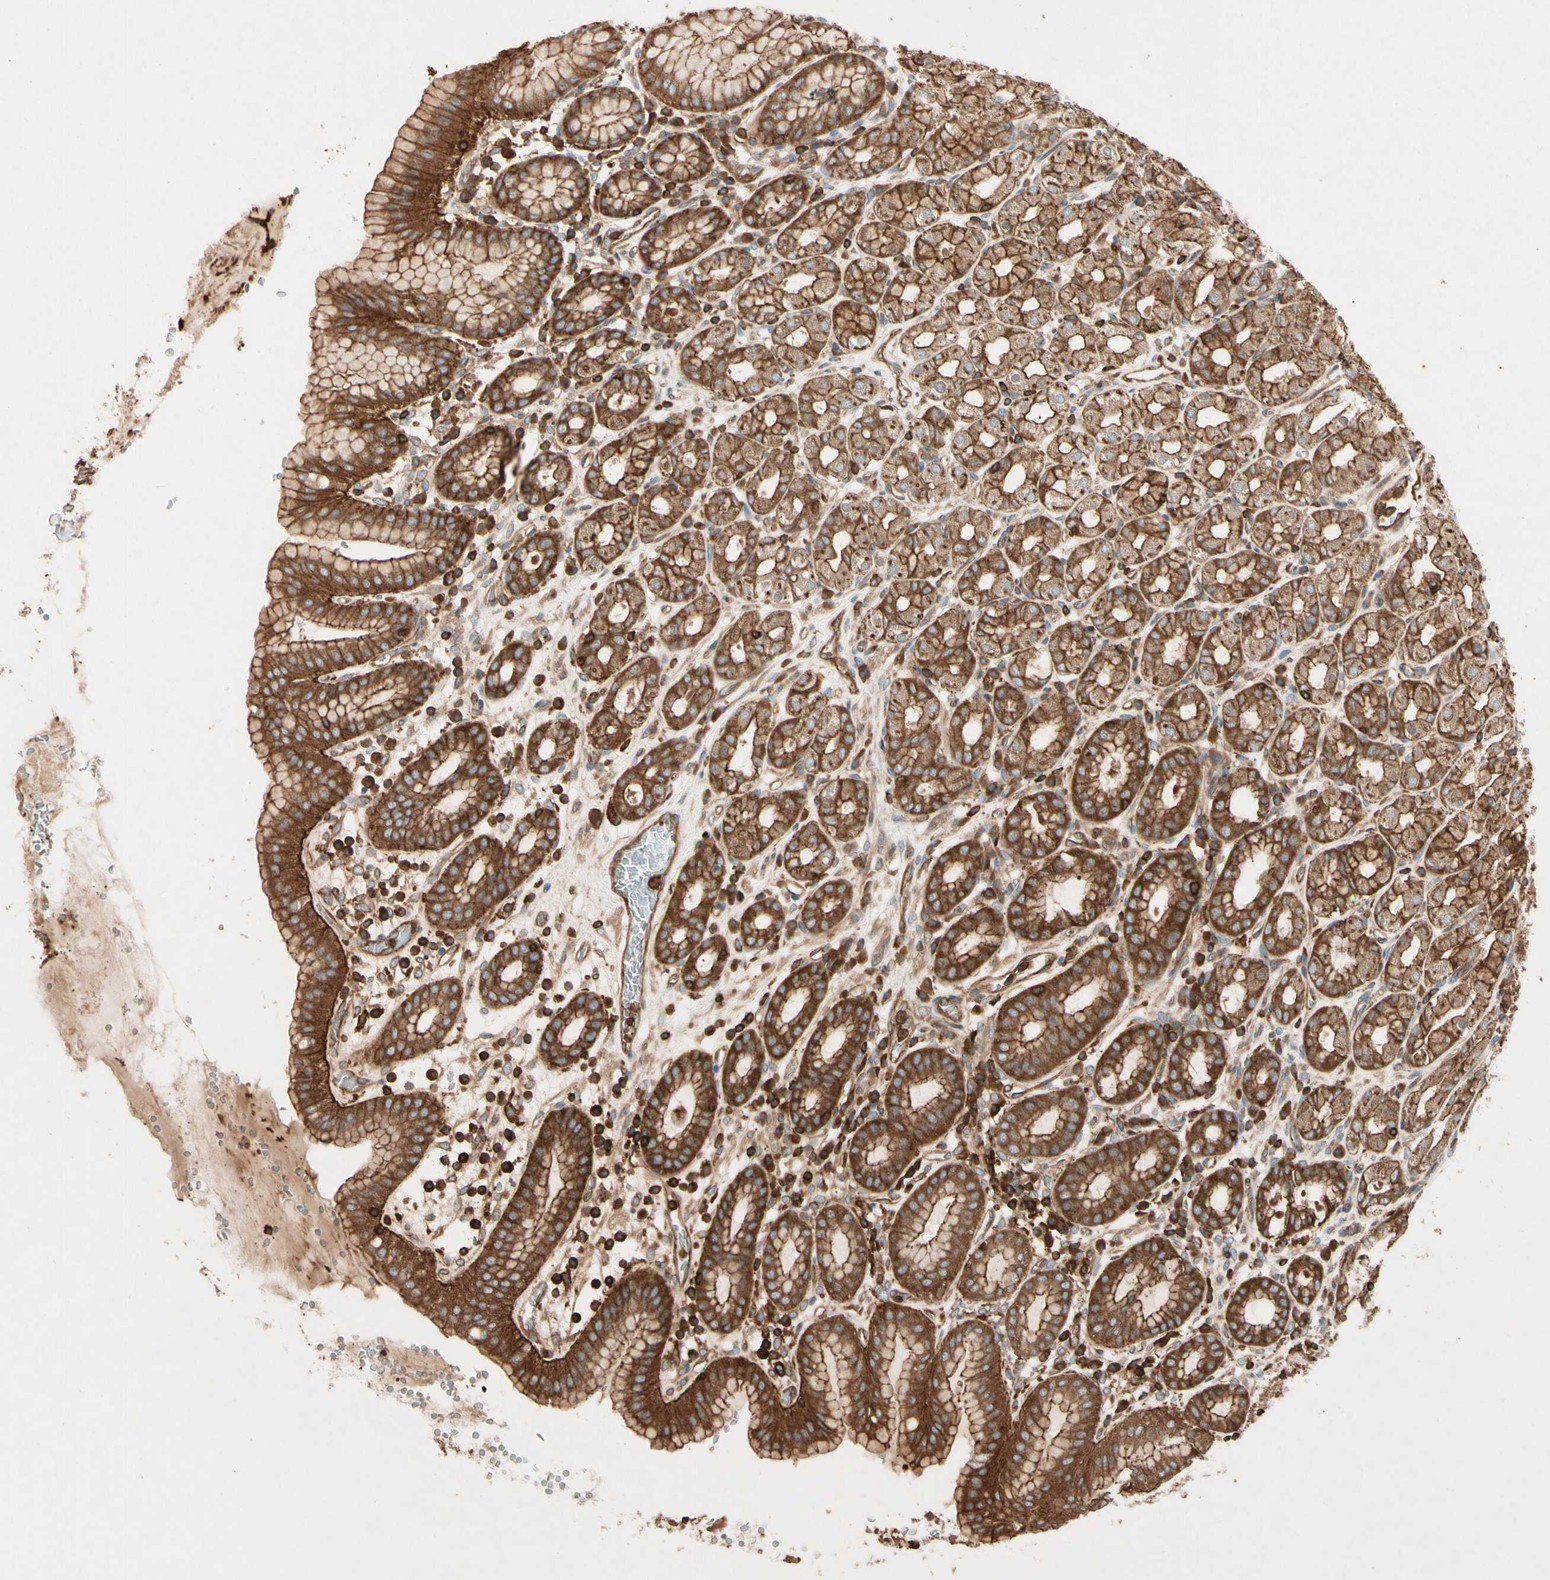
{"staining": {"intensity": "strong", "quantity": ">75%", "location": "cytoplasmic/membranous"}, "tissue": "stomach", "cell_type": "Glandular cells", "image_type": "normal", "snomed": [{"axis": "morphology", "description": "Normal tissue, NOS"}, {"axis": "topography", "description": "Stomach, upper"}], "caption": "Benign stomach was stained to show a protein in brown. There is high levels of strong cytoplasmic/membranous staining in about >75% of glandular cells.", "gene": "ARPC2", "patient": {"sex": "male", "age": 68}}